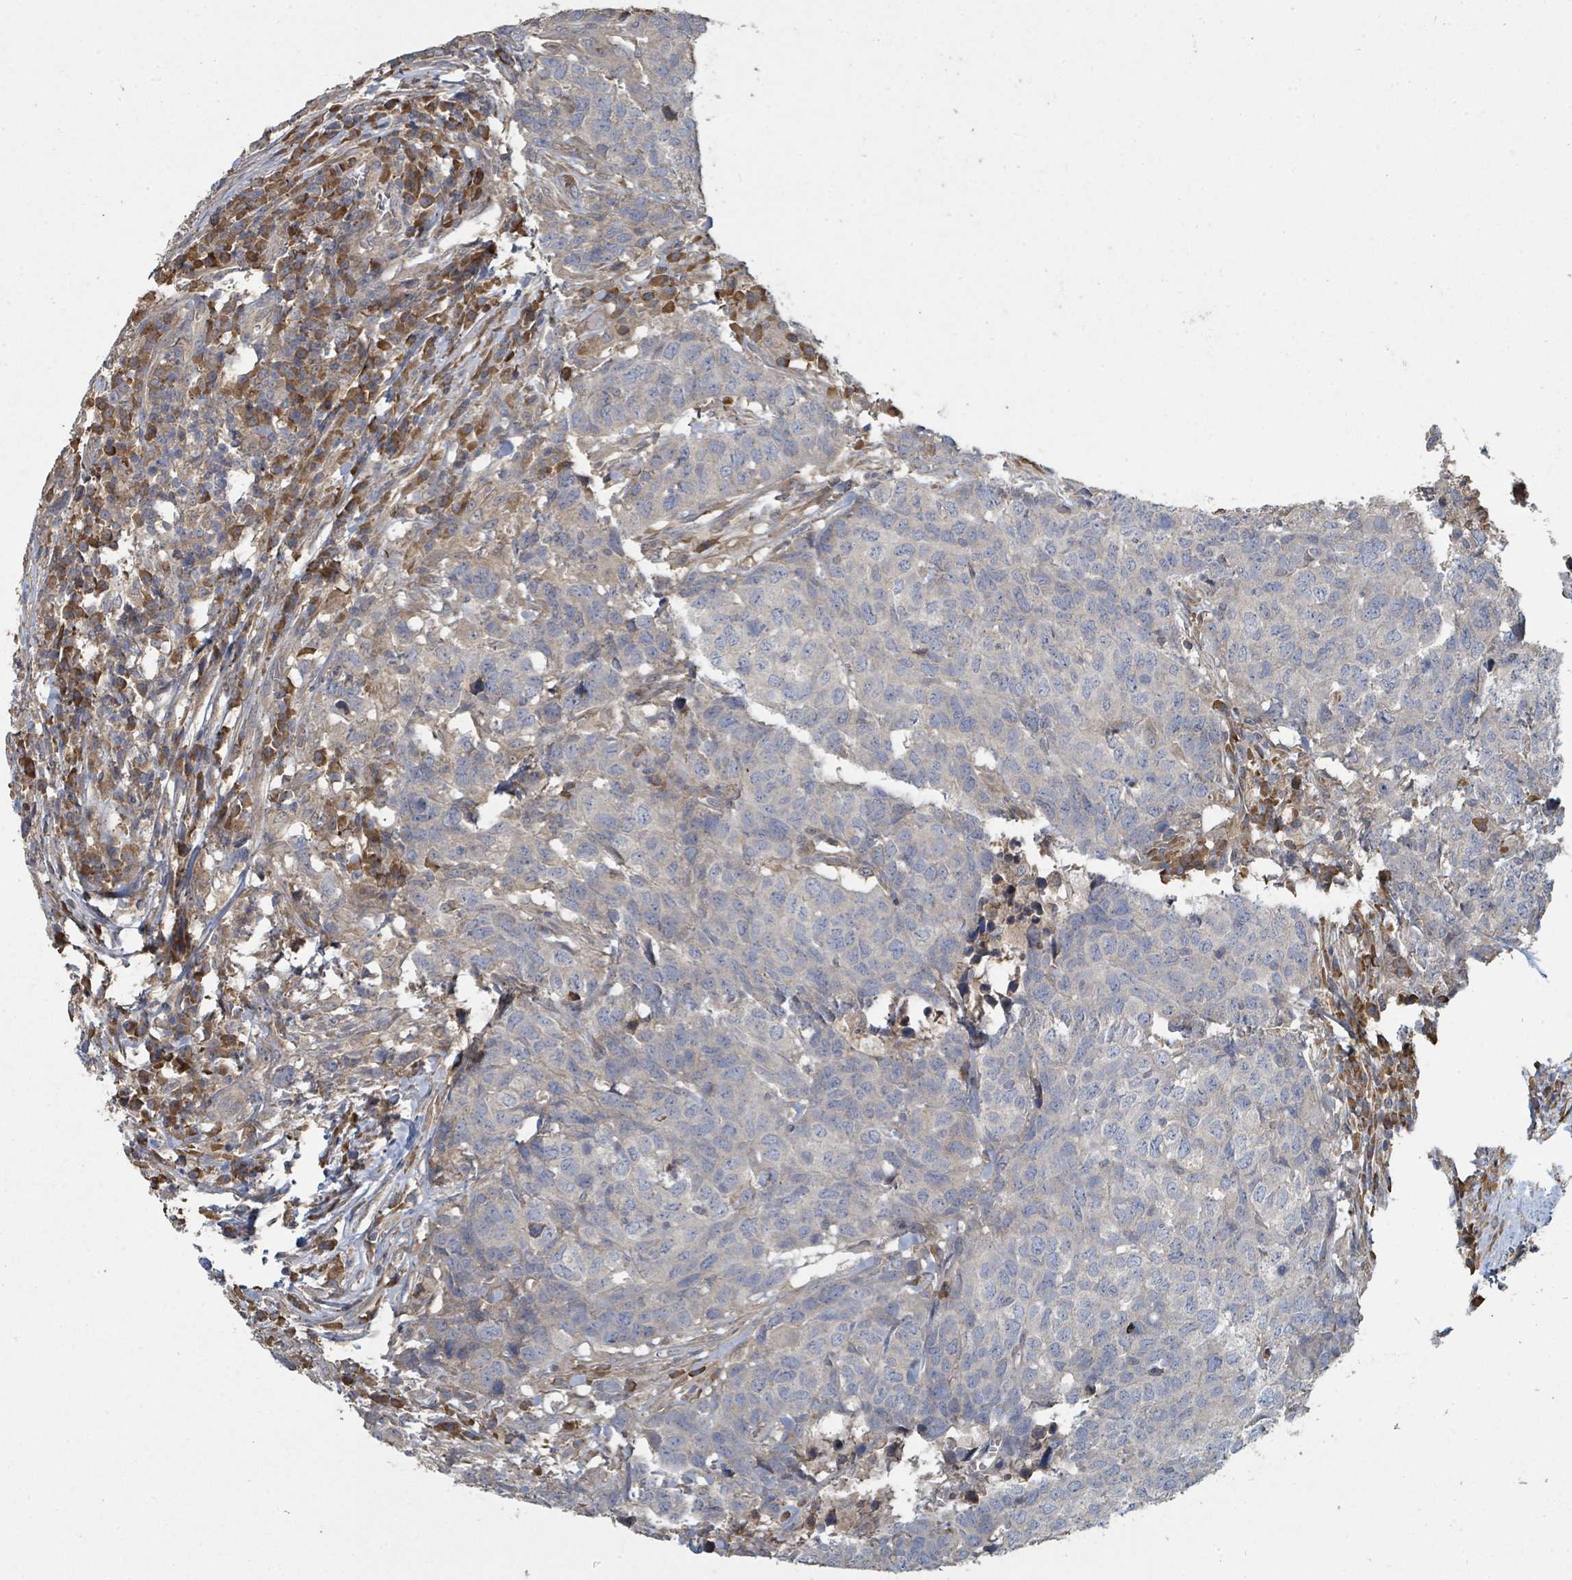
{"staining": {"intensity": "negative", "quantity": "none", "location": "none"}, "tissue": "head and neck cancer", "cell_type": "Tumor cells", "image_type": "cancer", "snomed": [{"axis": "morphology", "description": "Normal tissue, NOS"}, {"axis": "morphology", "description": "Squamous cell carcinoma, NOS"}, {"axis": "topography", "description": "Skeletal muscle"}, {"axis": "topography", "description": "Vascular tissue"}, {"axis": "topography", "description": "Peripheral nerve tissue"}, {"axis": "topography", "description": "Head-Neck"}], "caption": "IHC photomicrograph of neoplastic tissue: human head and neck squamous cell carcinoma stained with DAB shows no significant protein expression in tumor cells.", "gene": "WDFY1", "patient": {"sex": "male", "age": 66}}